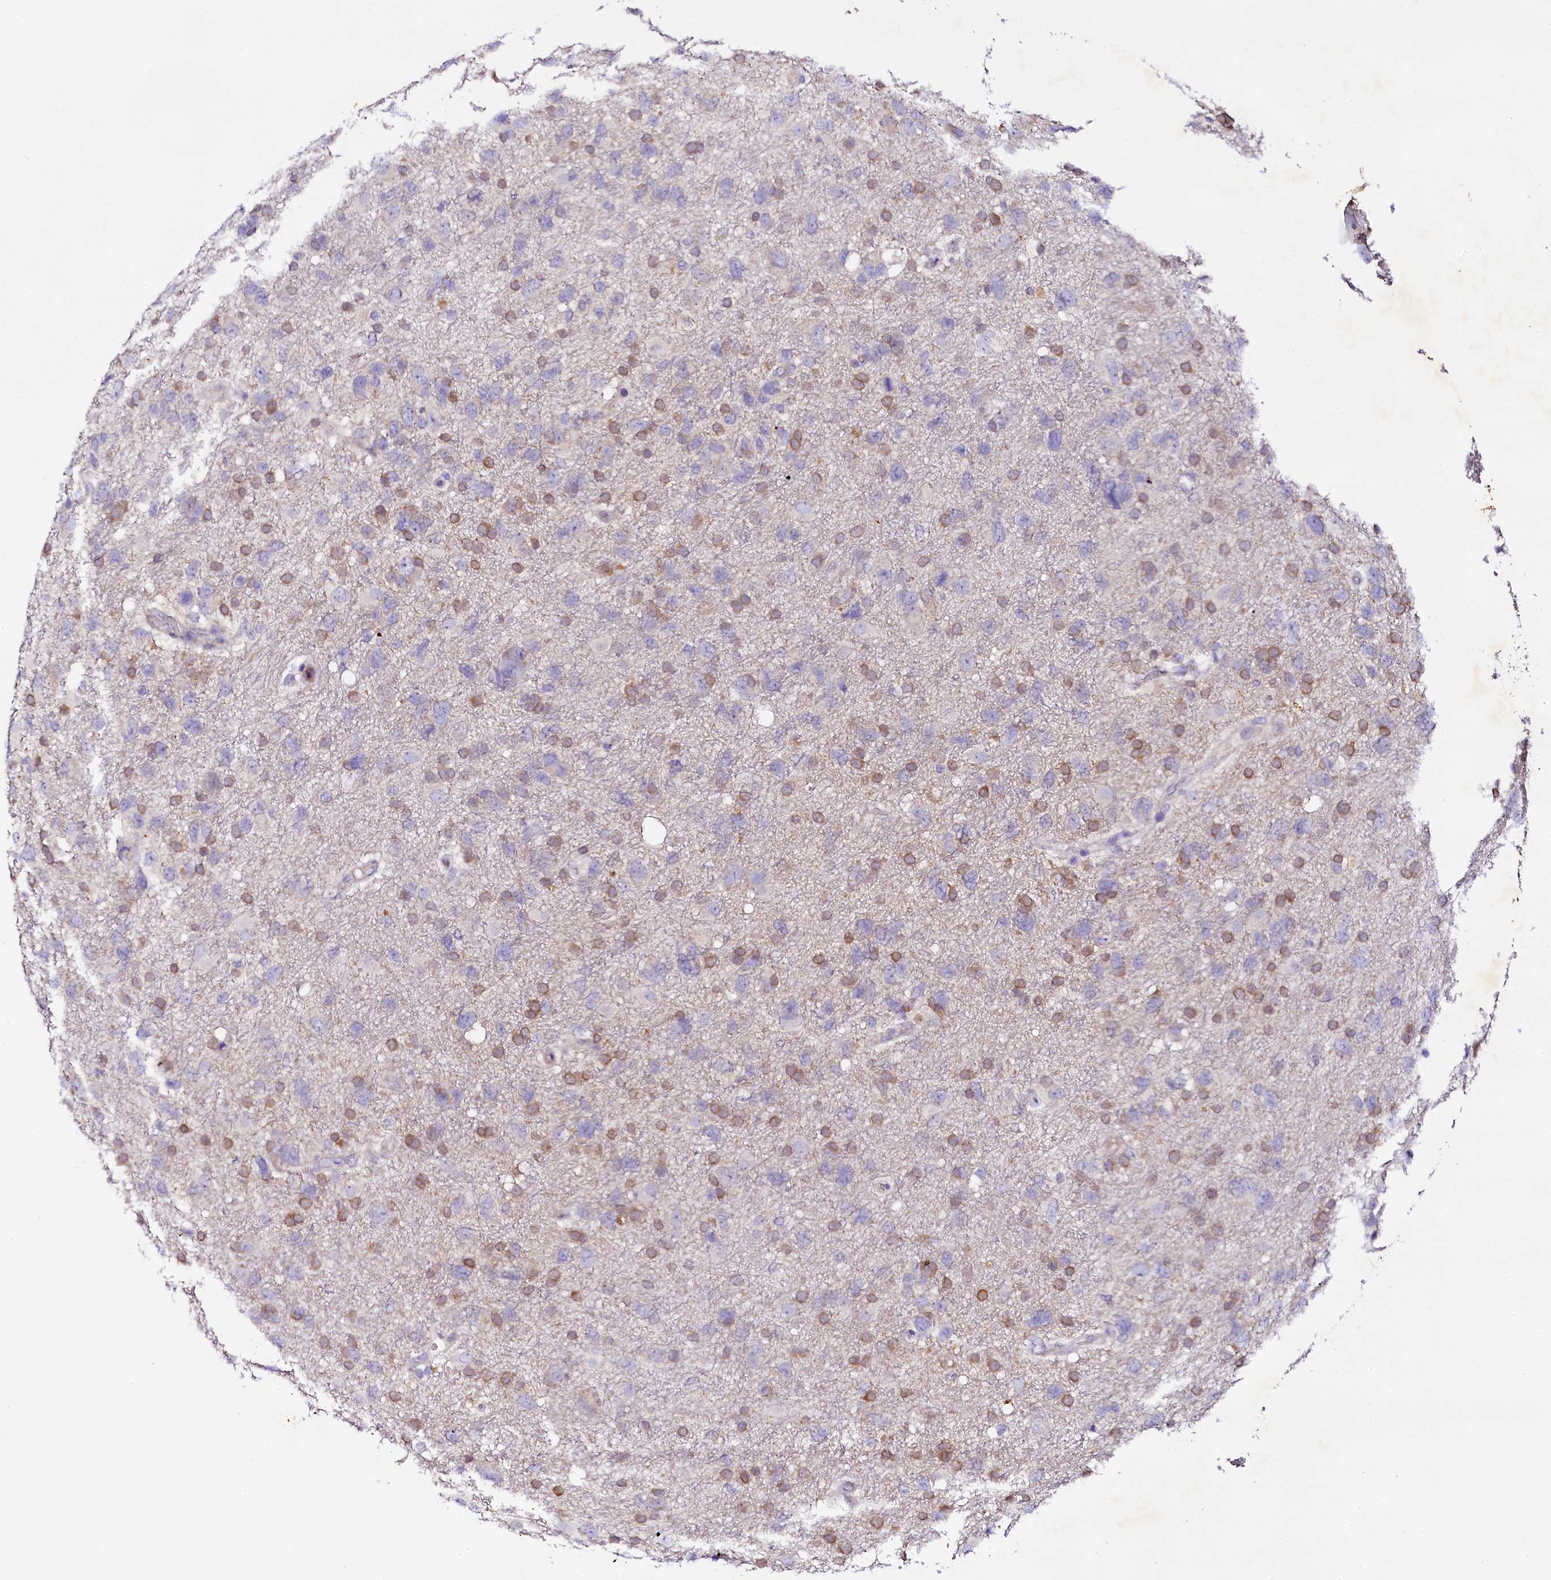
{"staining": {"intensity": "moderate", "quantity": "<25%", "location": "cytoplasmic/membranous"}, "tissue": "glioma", "cell_type": "Tumor cells", "image_type": "cancer", "snomed": [{"axis": "morphology", "description": "Glioma, malignant, High grade"}, {"axis": "topography", "description": "Brain"}], "caption": "Glioma was stained to show a protein in brown. There is low levels of moderate cytoplasmic/membranous expression in about <25% of tumor cells.", "gene": "NAA16", "patient": {"sex": "male", "age": 61}}